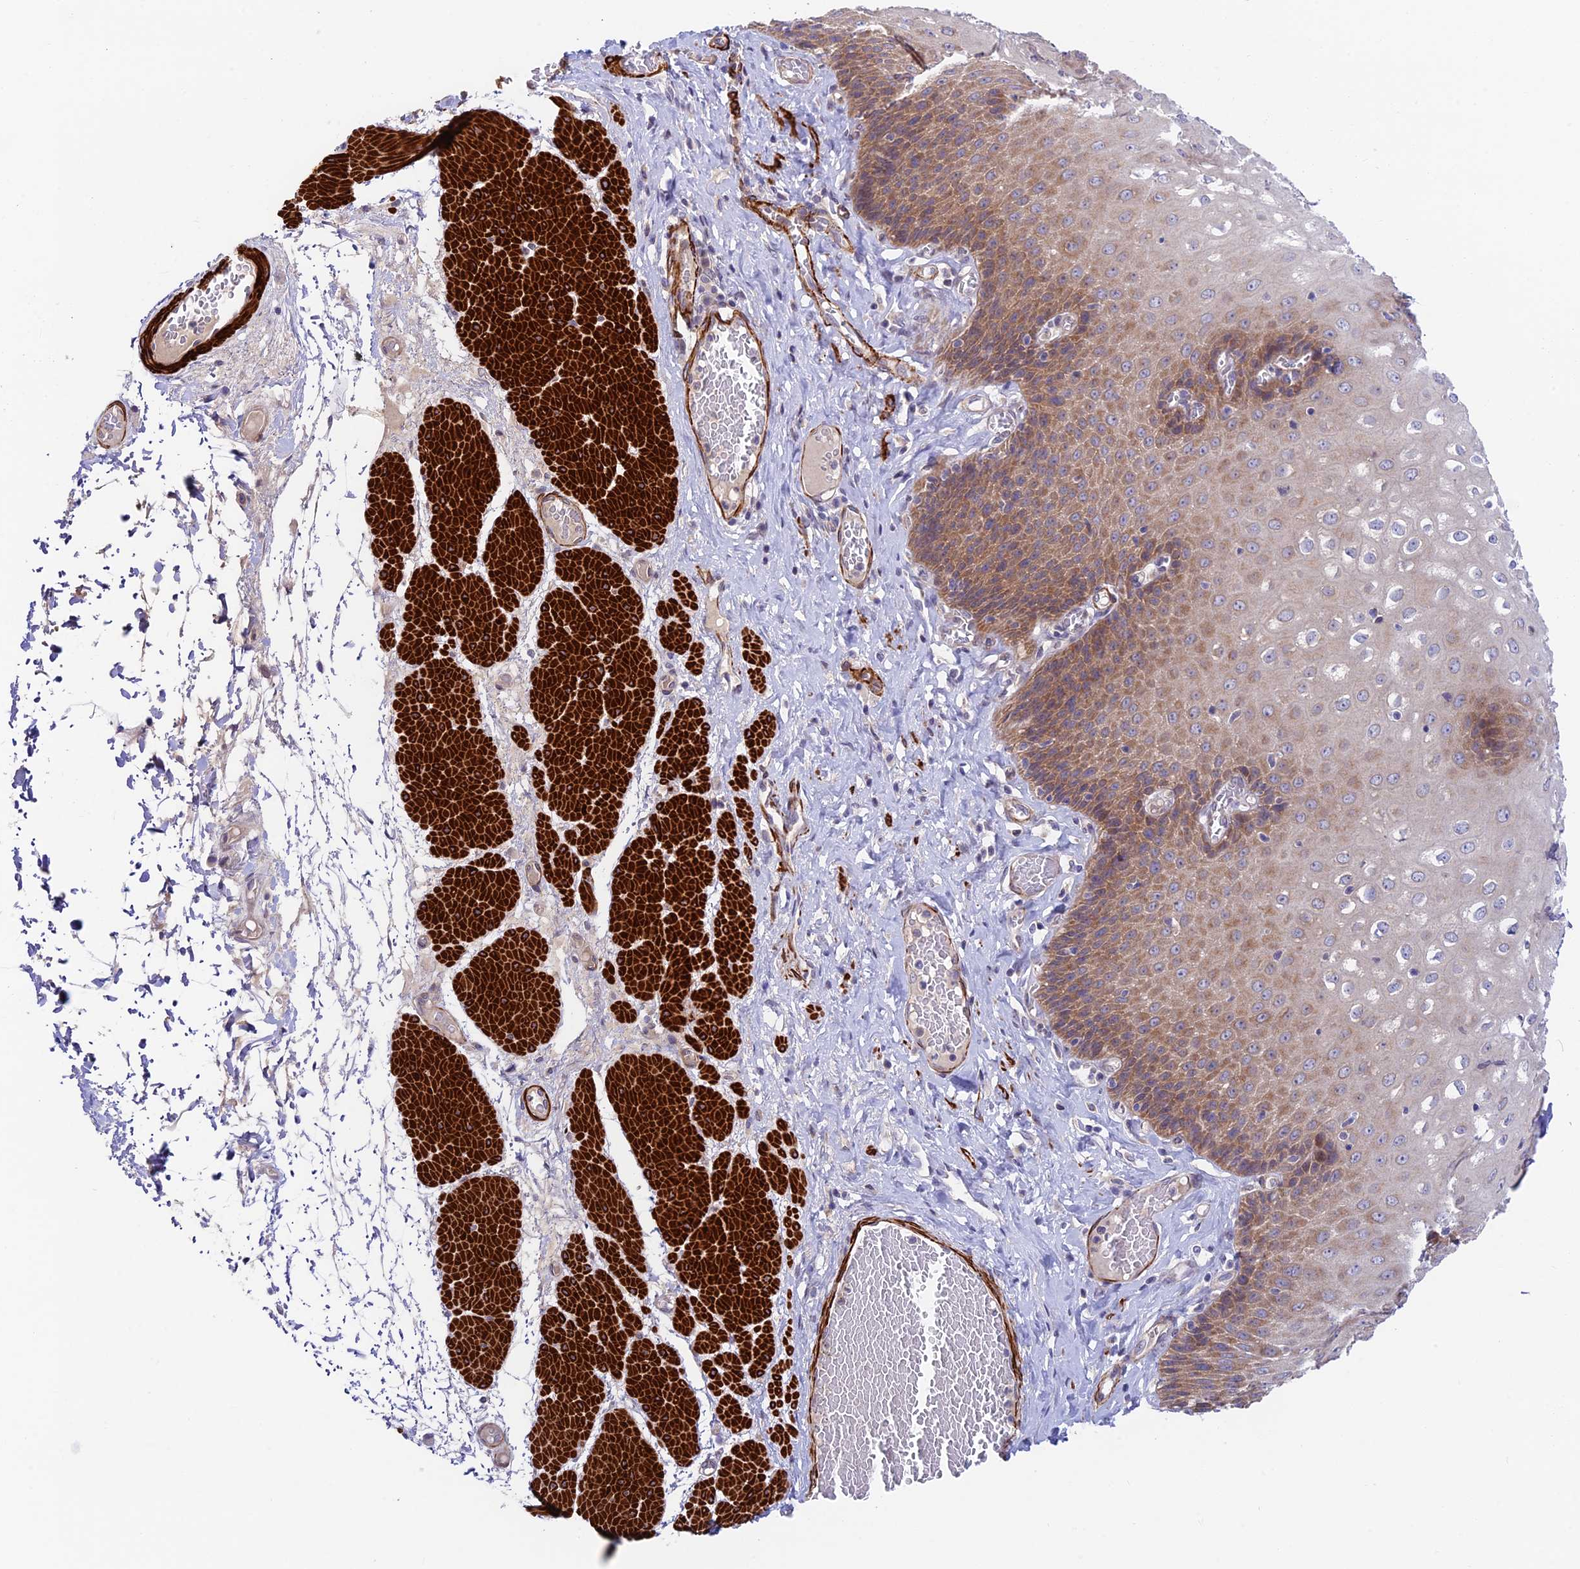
{"staining": {"intensity": "moderate", "quantity": "25%-75%", "location": "cytoplasmic/membranous"}, "tissue": "esophagus", "cell_type": "Squamous epithelial cells", "image_type": "normal", "snomed": [{"axis": "morphology", "description": "Normal tissue, NOS"}, {"axis": "topography", "description": "Esophagus"}], "caption": "Immunohistochemical staining of unremarkable human esophagus shows 25%-75% levels of moderate cytoplasmic/membranous protein positivity in approximately 25%-75% of squamous epithelial cells. (IHC, brightfield microscopy, high magnification).", "gene": "ANKRD50", "patient": {"sex": "male", "age": 60}}